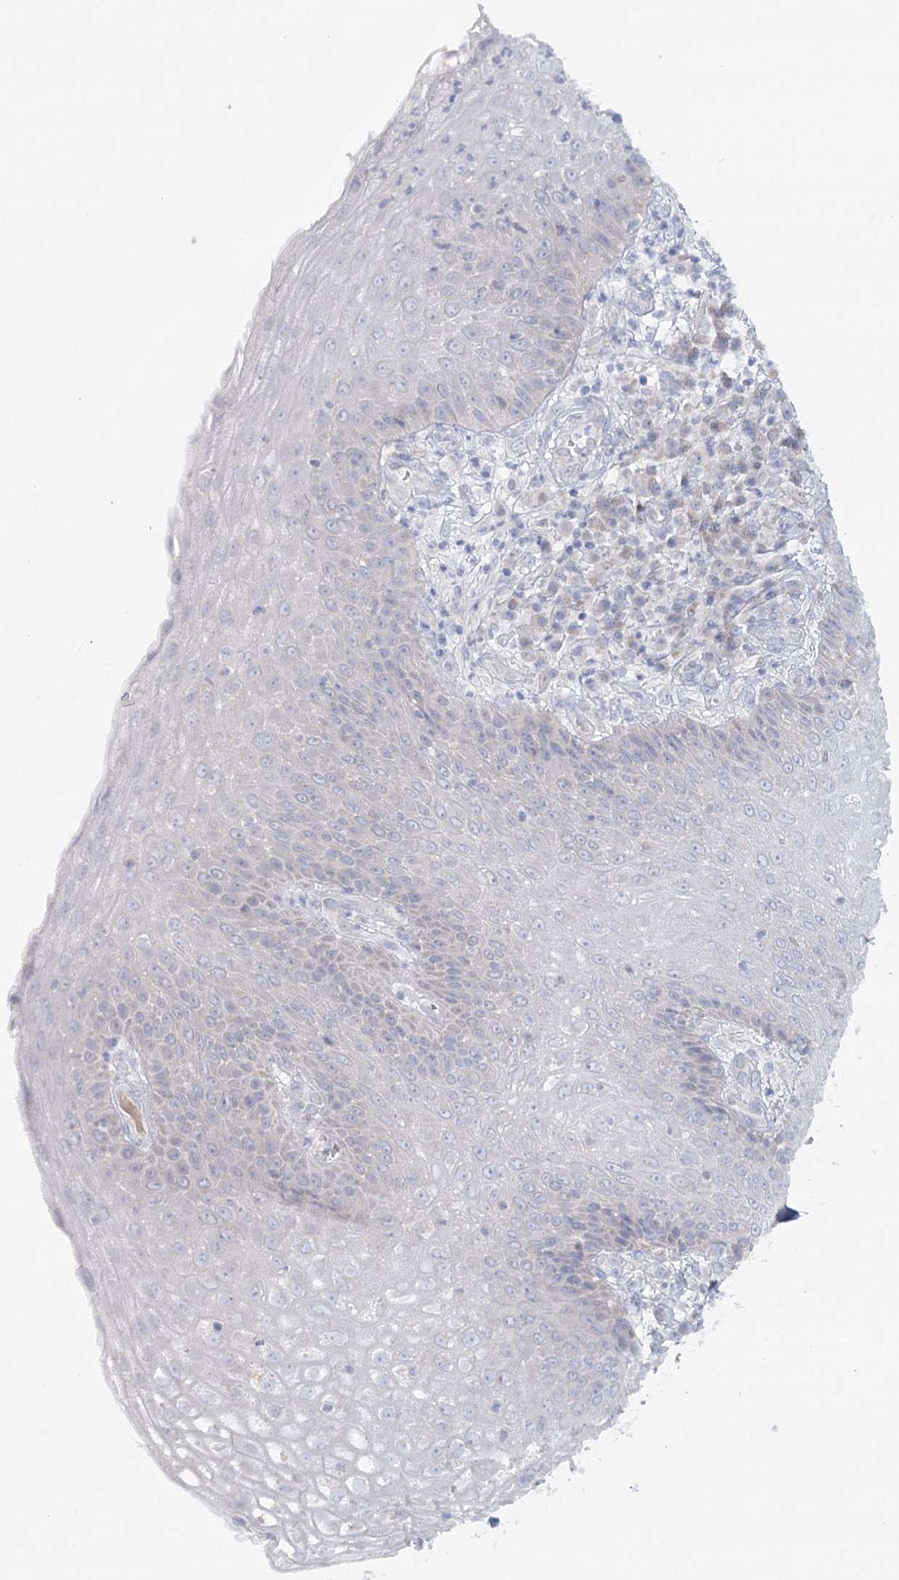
{"staining": {"intensity": "negative", "quantity": "none", "location": "none"}, "tissue": "cervical cancer", "cell_type": "Tumor cells", "image_type": "cancer", "snomed": [{"axis": "morphology", "description": "Squamous cell carcinoma, NOS"}, {"axis": "topography", "description": "Cervix"}], "caption": "High power microscopy image of an IHC histopathology image of cervical cancer, revealing no significant expression in tumor cells.", "gene": "PSAPL1", "patient": {"sex": "female", "age": 34}}